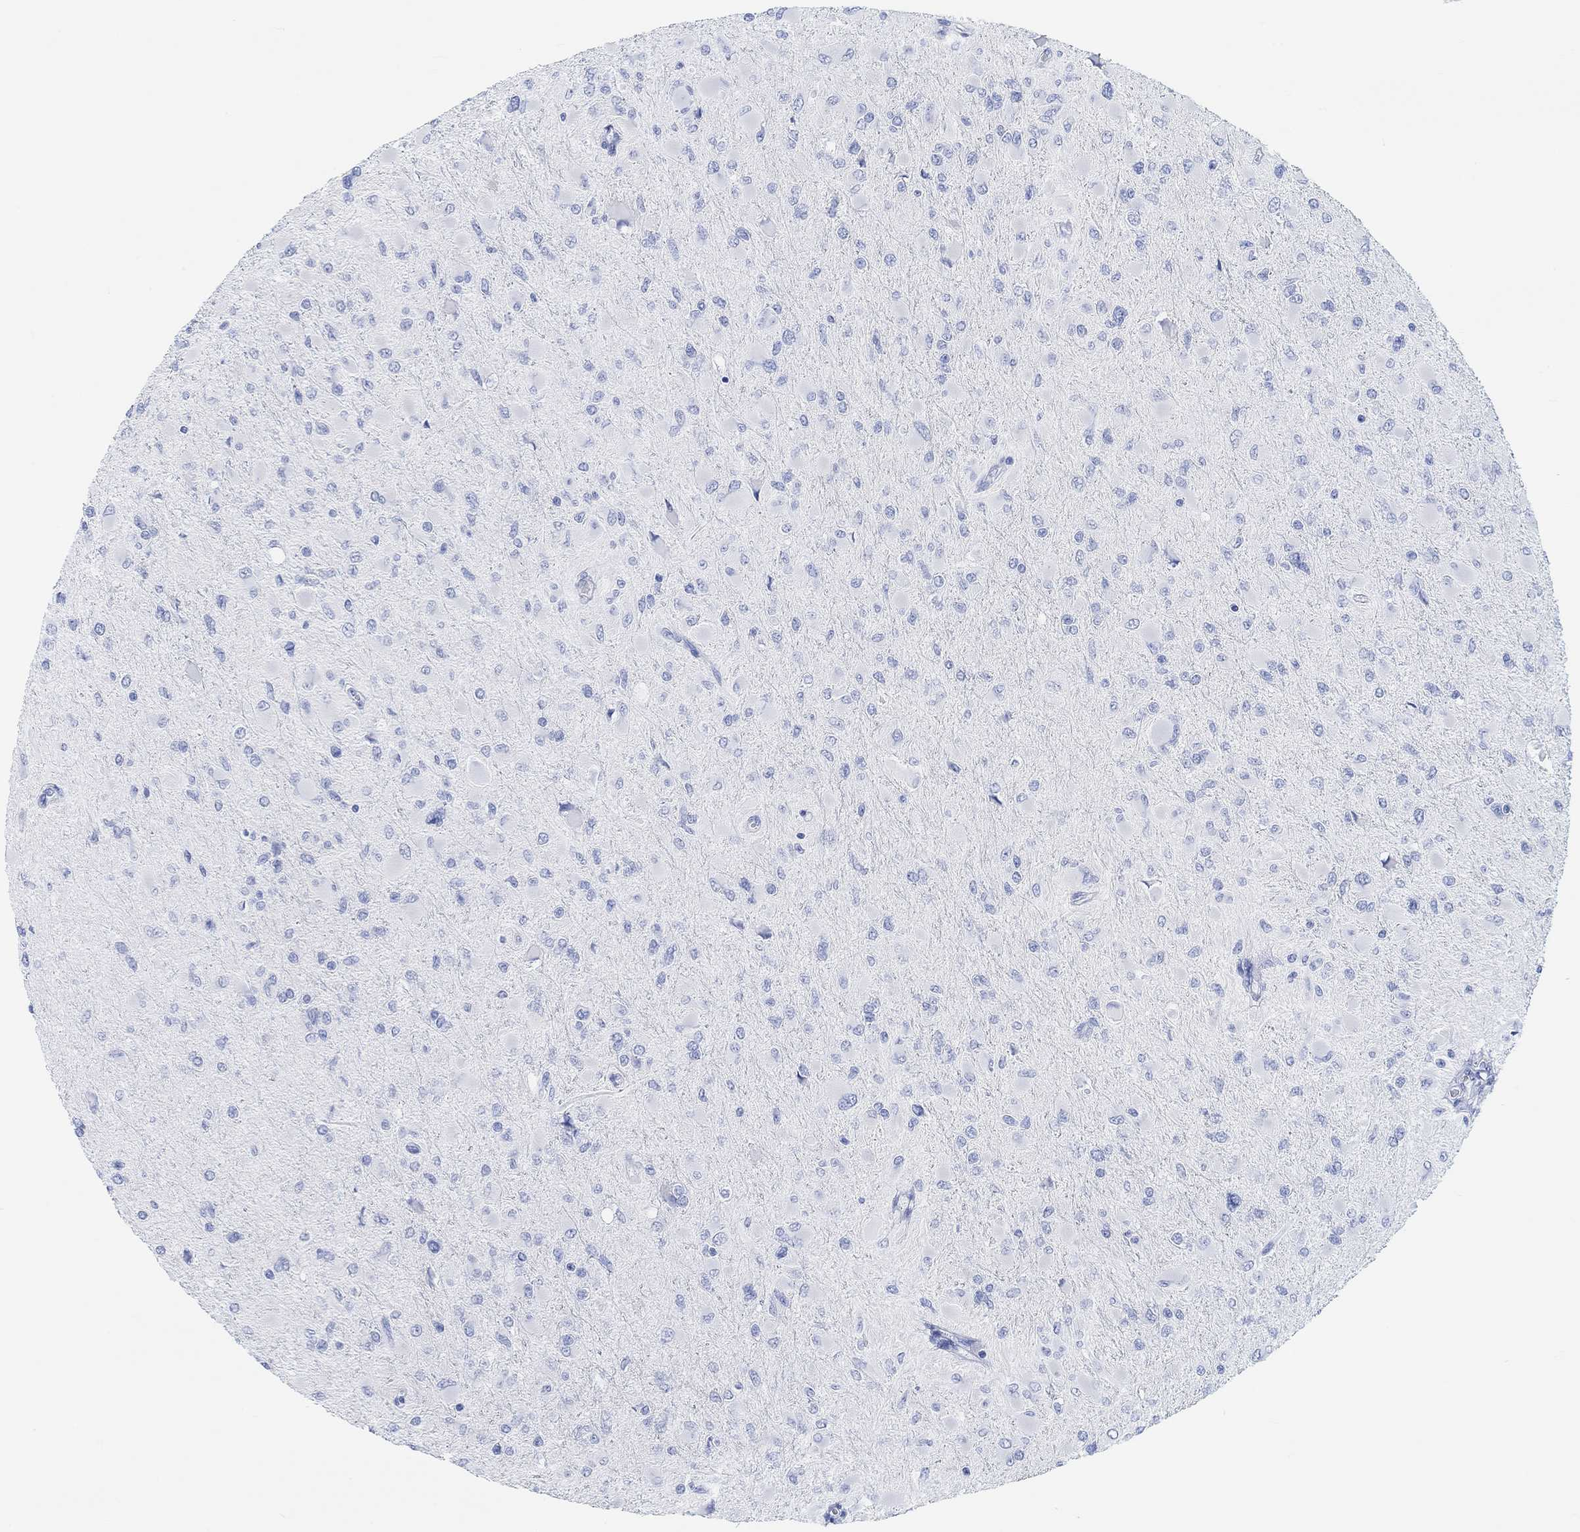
{"staining": {"intensity": "negative", "quantity": "none", "location": "none"}, "tissue": "glioma", "cell_type": "Tumor cells", "image_type": "cancer", "snomed": [{"axis": "morphology", "description": "Glioma, malignant, High grade"}, {"axis": "topography", "description": "Cerebral cortex"}], "caption": "IHC histopathology image of malignant glioma (high-grade) stained for a protein (brown), which demonstrates no expression in tumor cells. The staining is performed using DAB brown chromogen with nuclei counter-stained in using hematoxylin.", "gene": "ANKRD33", "patient": {"sex": "female", "age": 36}}